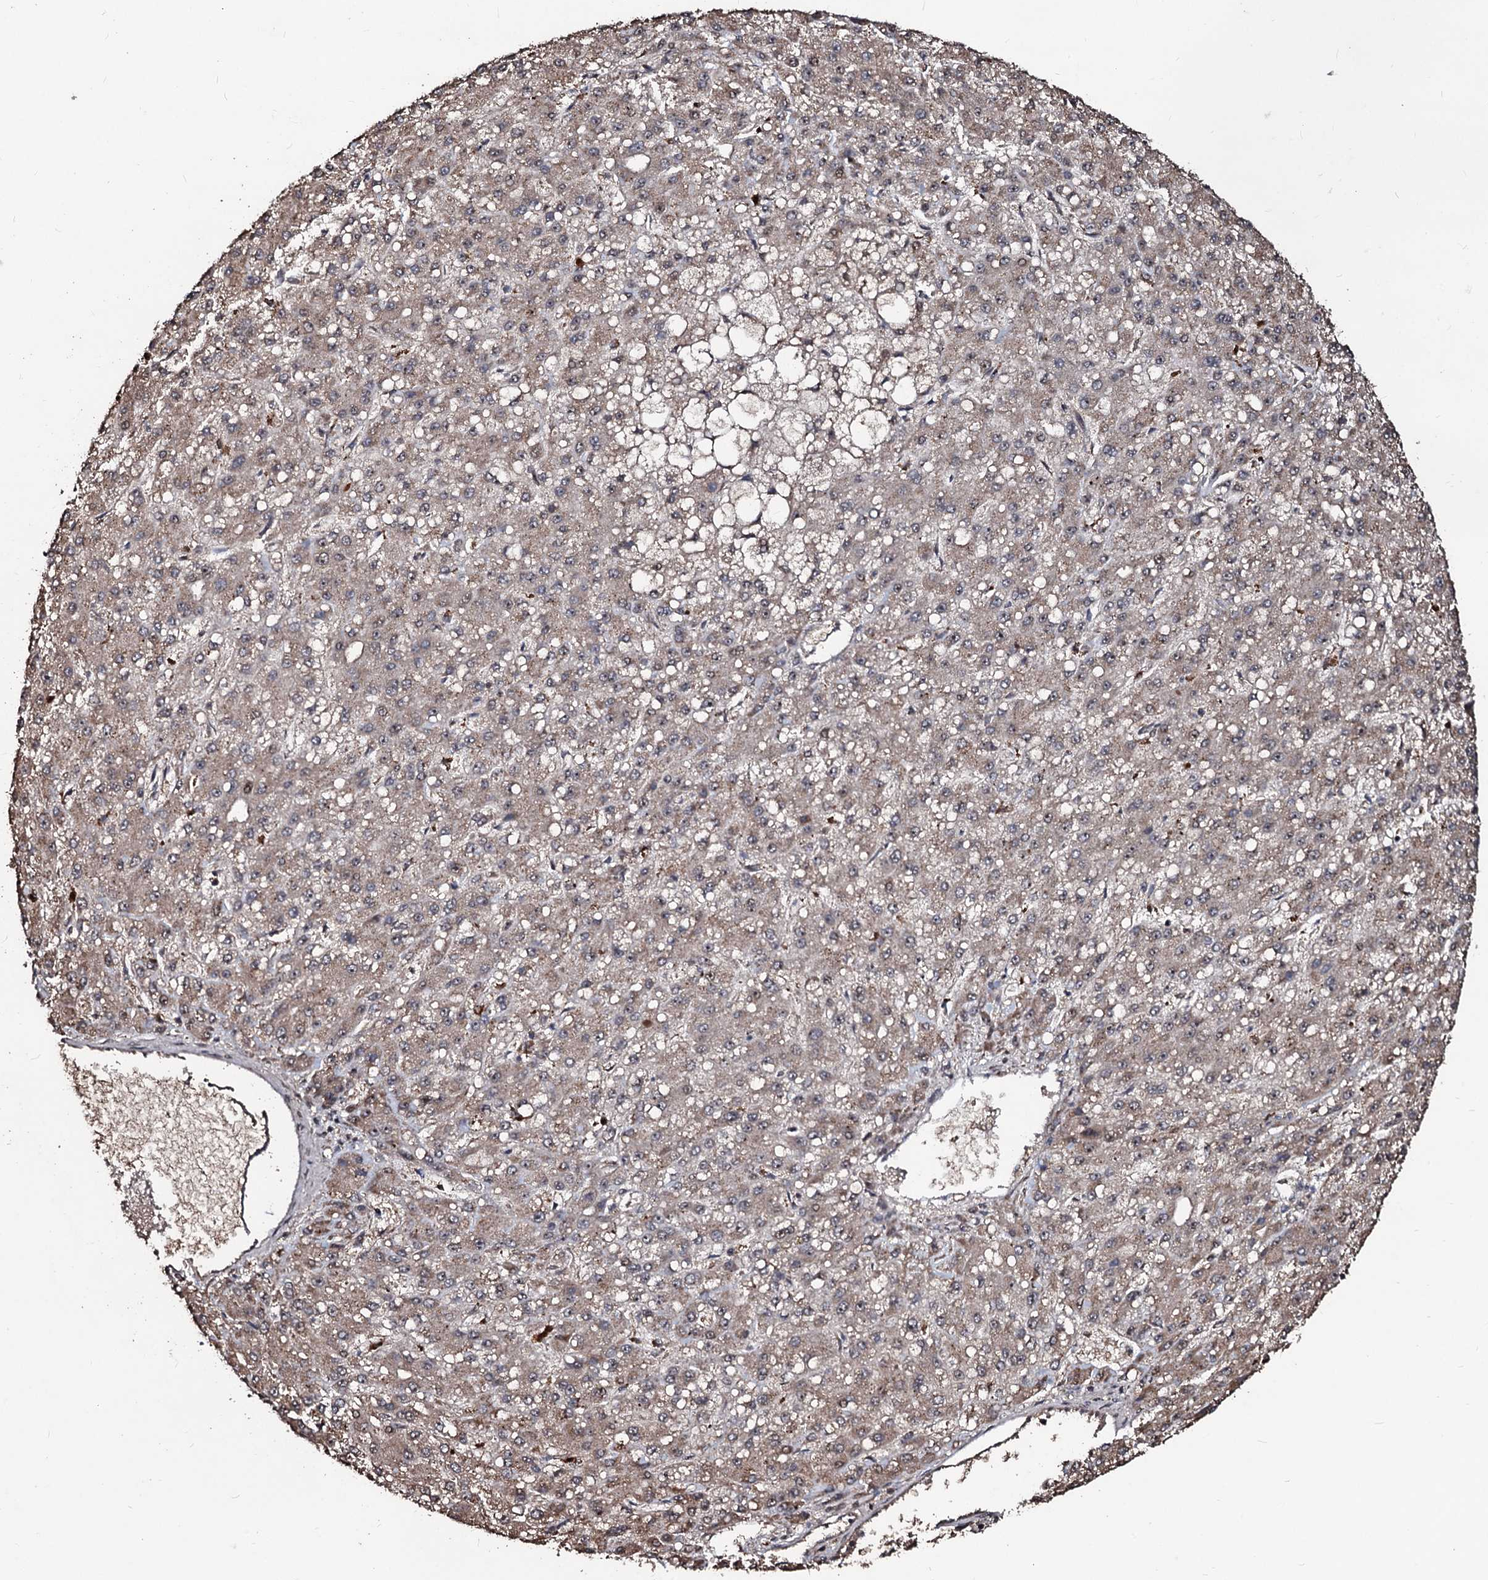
{"staining": {"intensity": "weak", "quantity": "25%-75%", "location": "cytoplasmic/membranous,nuclear"}, "tissue": "liver cancer", "cell_type": "Tumor cells", "image_type": "cancer", "snomed": [{"axis": "morphology", "description": "Carcinoma, Hepatocellular, NOS"}, {"axis": "topography", "description": "Liver"}], "caption": "About 25%-75% of tumor cells in hepatocellular carcinoma (liver) show weak cytoplasmic/membranous and nuclear protein staining as visualized by brown immunohistochemical staining.", "gene": "SUPT7L", "patient": {"sex": "male", "age": 67}}